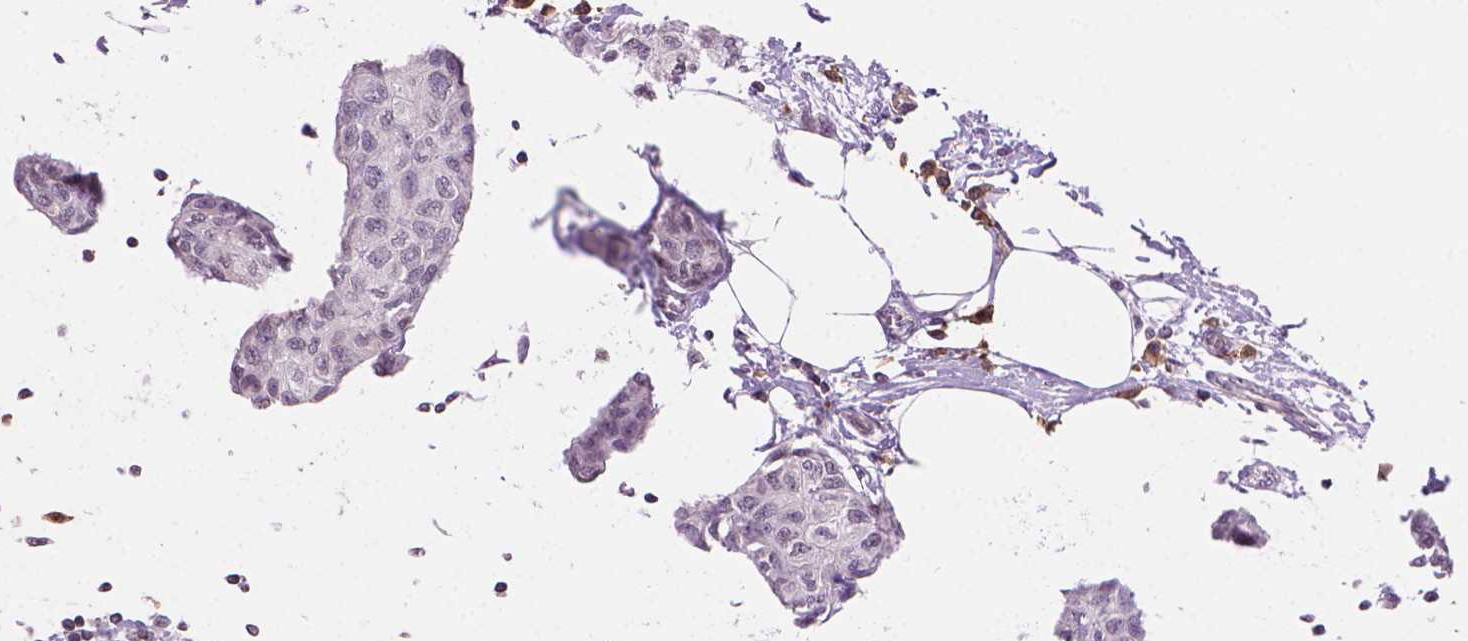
{"staining": {"intensity": "negative", "quantity": "none", "location": "none"}, "tissue": "breast cancer", "cell_type": "Tumor cells", "image_type": "cancer", "snomed": [{"axis": "morphology", "description": "Duct carcinoma"}, {"axis": "topography", "description": "Breast"}], "caption": "Immunohistochemistry micrograph of breast intraductal carcinoma stained for a protein (brown), which exhibits no expression in tumor cells.", "gene": "TMEM184A", "patient": {"sex": "female", "age": 80}}